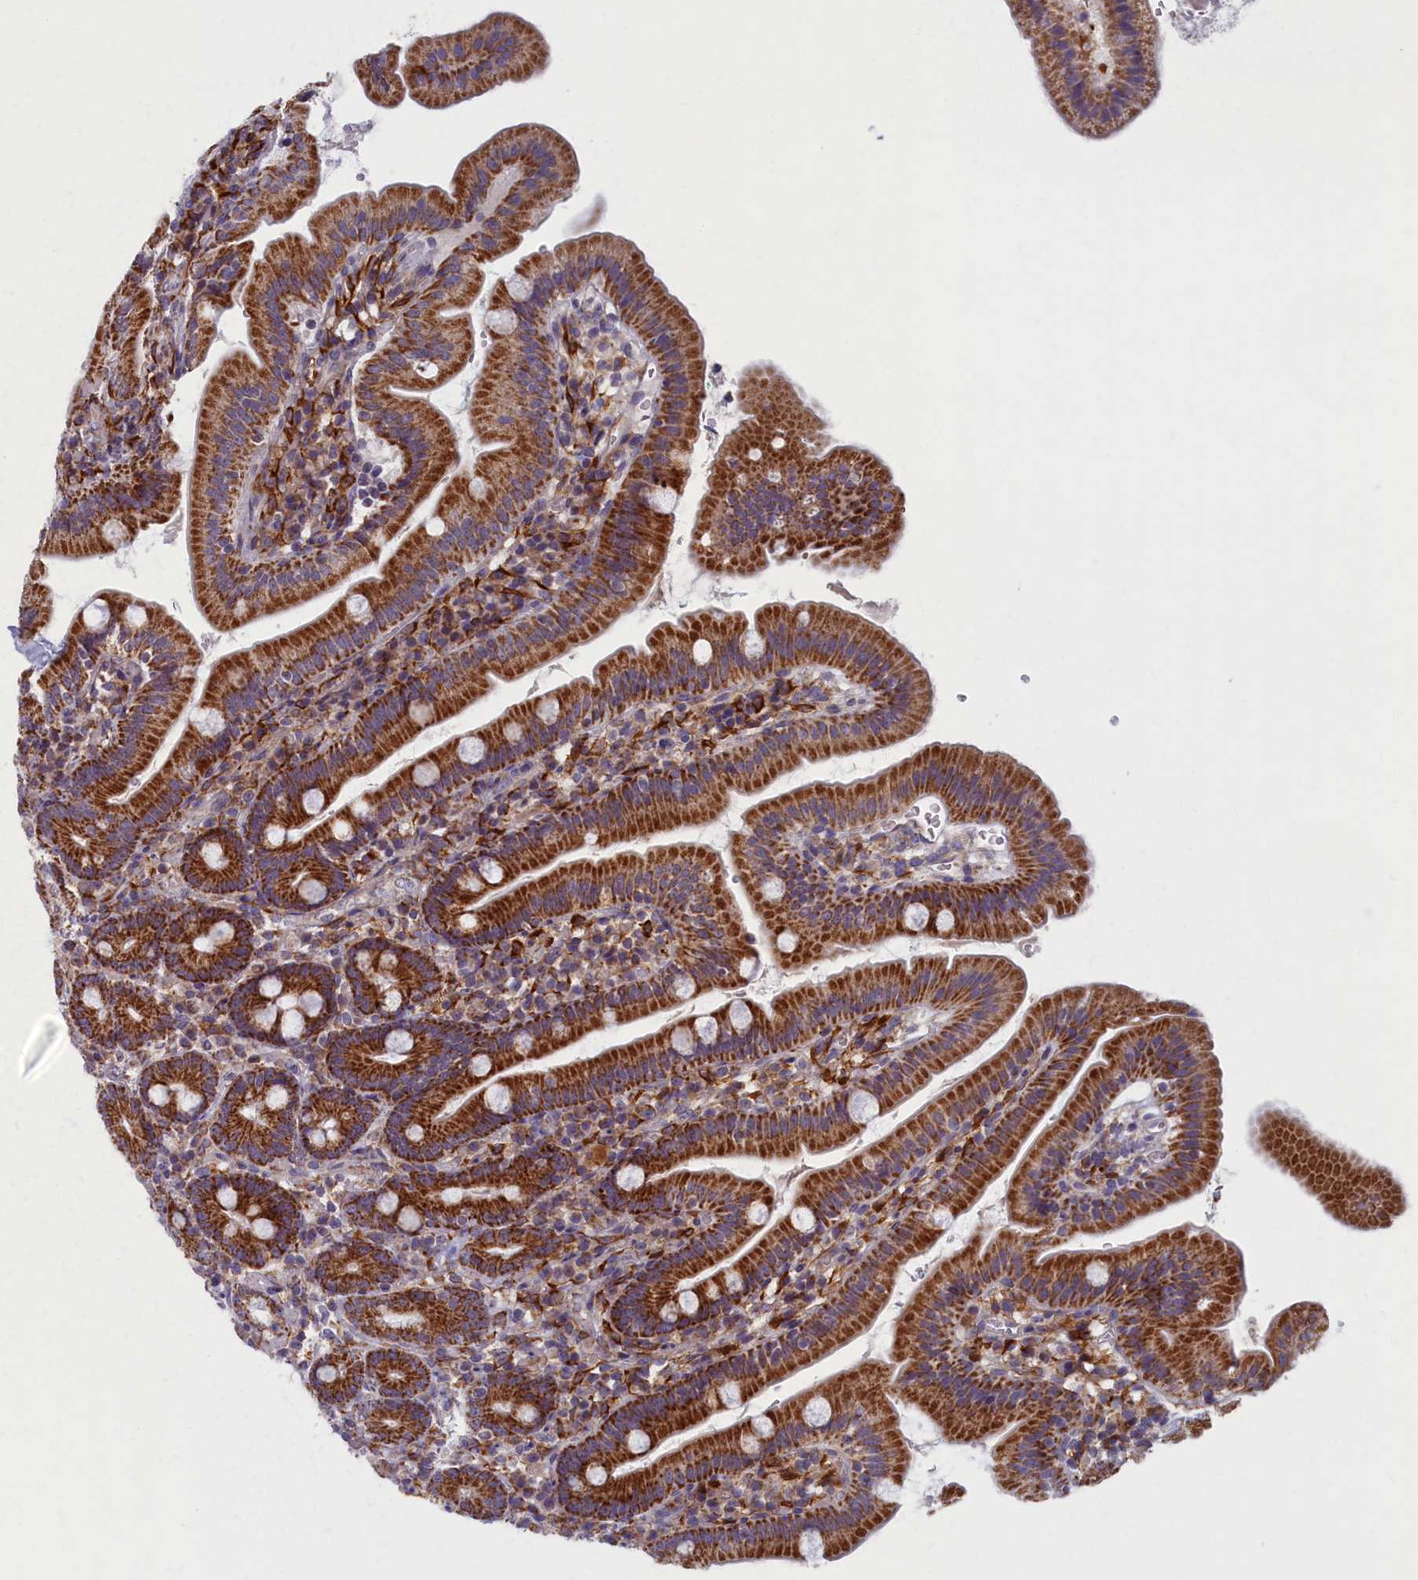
{"staining": {"intensity": "strong", "quantity": ">75%", "location": "cytoplasmic/membranous"}, "tissue": "duodenum", "cell_type": "Glandular cells", "image_type": "normal", "snomed": [{"axis": "morphology", "description": "Normal tissue, NOS"}, {"axis": "topography", "description": "Duodenum"}], "caption": "This photomicrograph exhibits IHC staining of benign duodenum, with high strong cytoplasmic/membranous positivity in approximately >75% of glandular cells.", "gene": "MRPS25", "patient": {"sex": "female", "age": 67}}